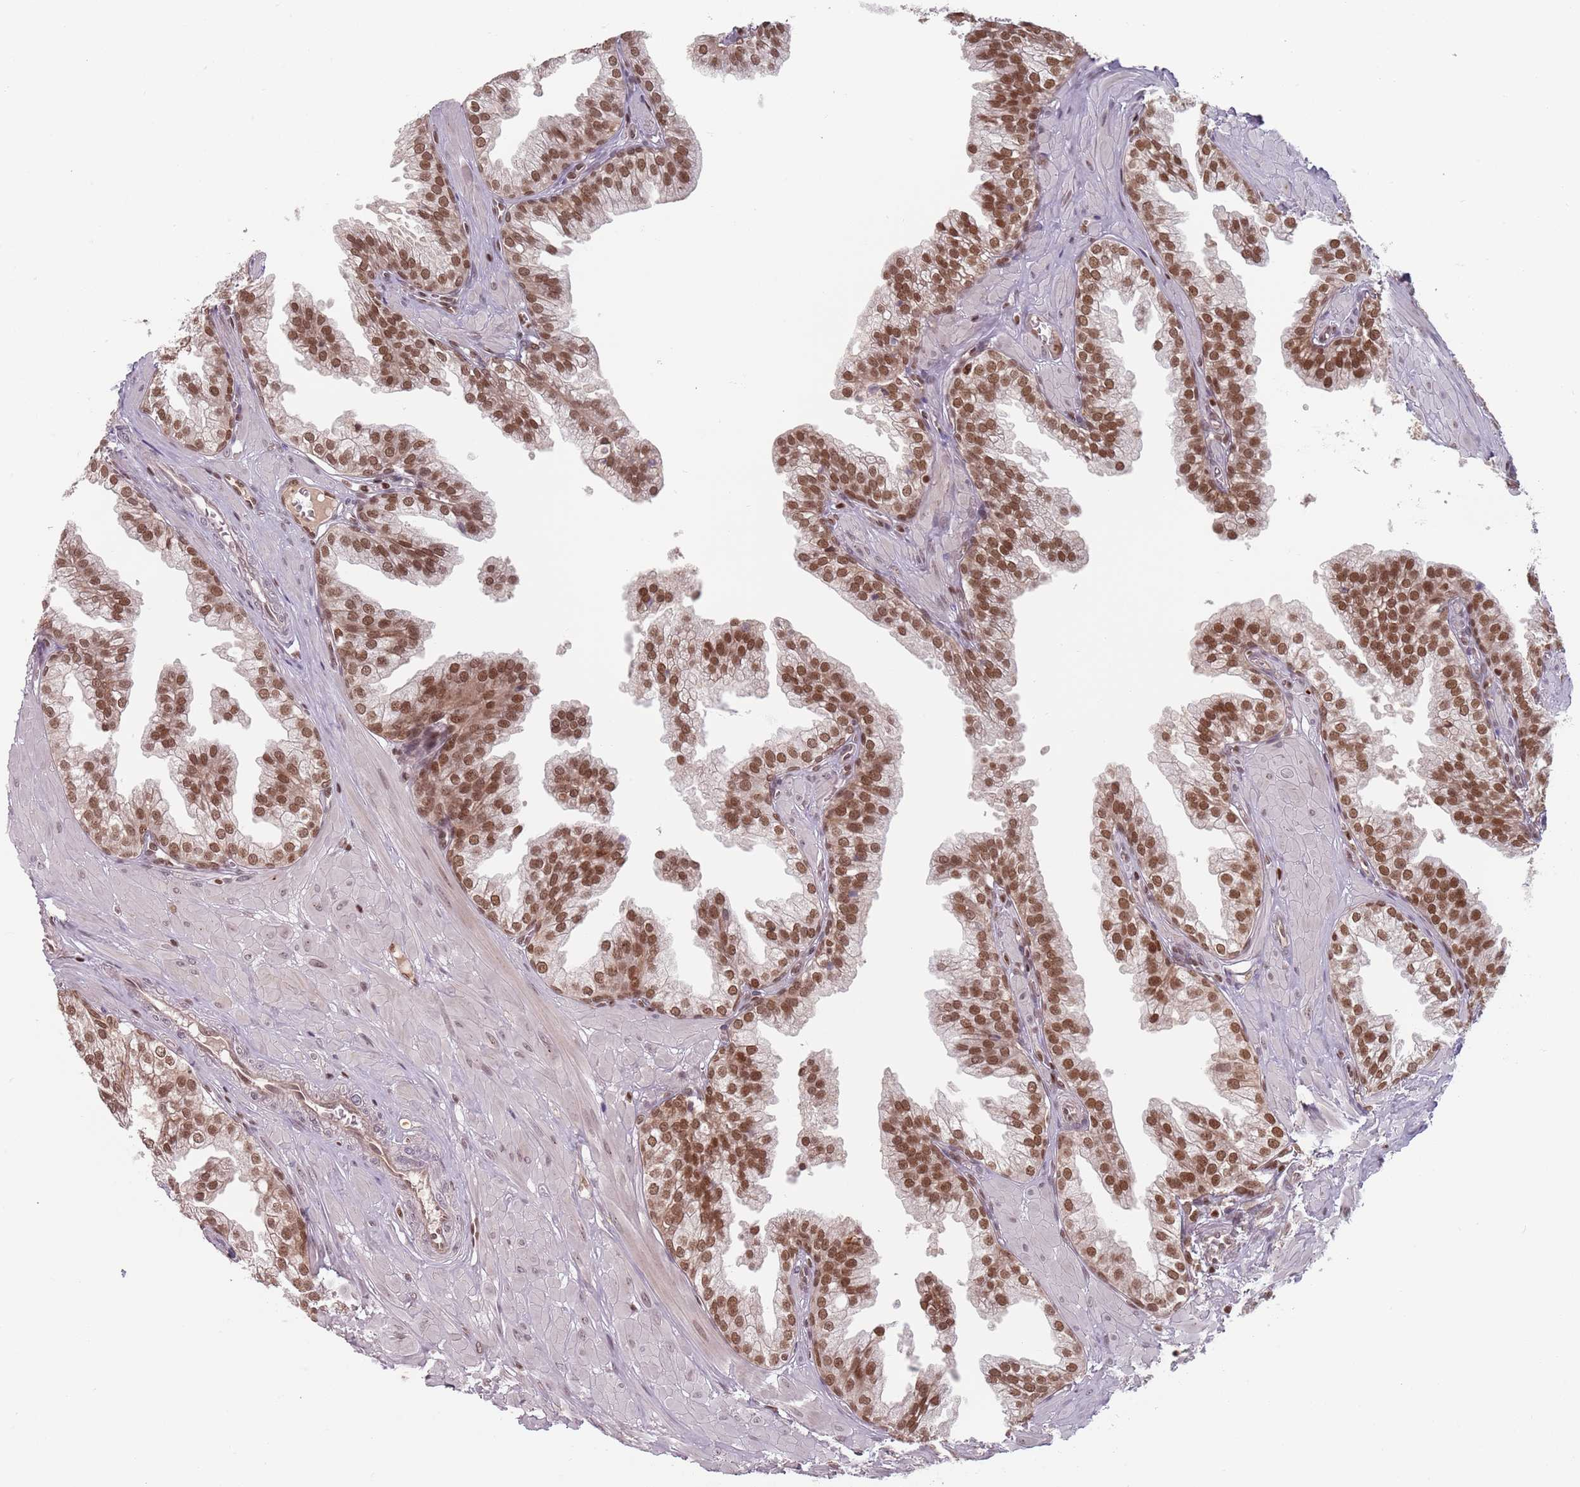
{"staining": {"intensity": "strong", "quantity": ">75%", "location": "nuclear"}, "tissue": "prostate", "cell_type": "Glandular cells", "image_type": "normal", "snomed": [{"axis": "morphology", "description": "Normal tissue, NOS"}, {"axis": "topography", "description": "Prostate"}, {"axis": "topography", "description": "Peripheral nerve tissue"}], "caption": "Protein expression analysis of normal prostate exhibits strong nuclear positivity in approximately >75% of glandular cells. The staining is performed using DAB brown chromogen to label protein expression. The nuclei are counter-stained blue using hematoxylin.", "gene": "NUP50", "patient": {"sex": "male", "age": 55}}